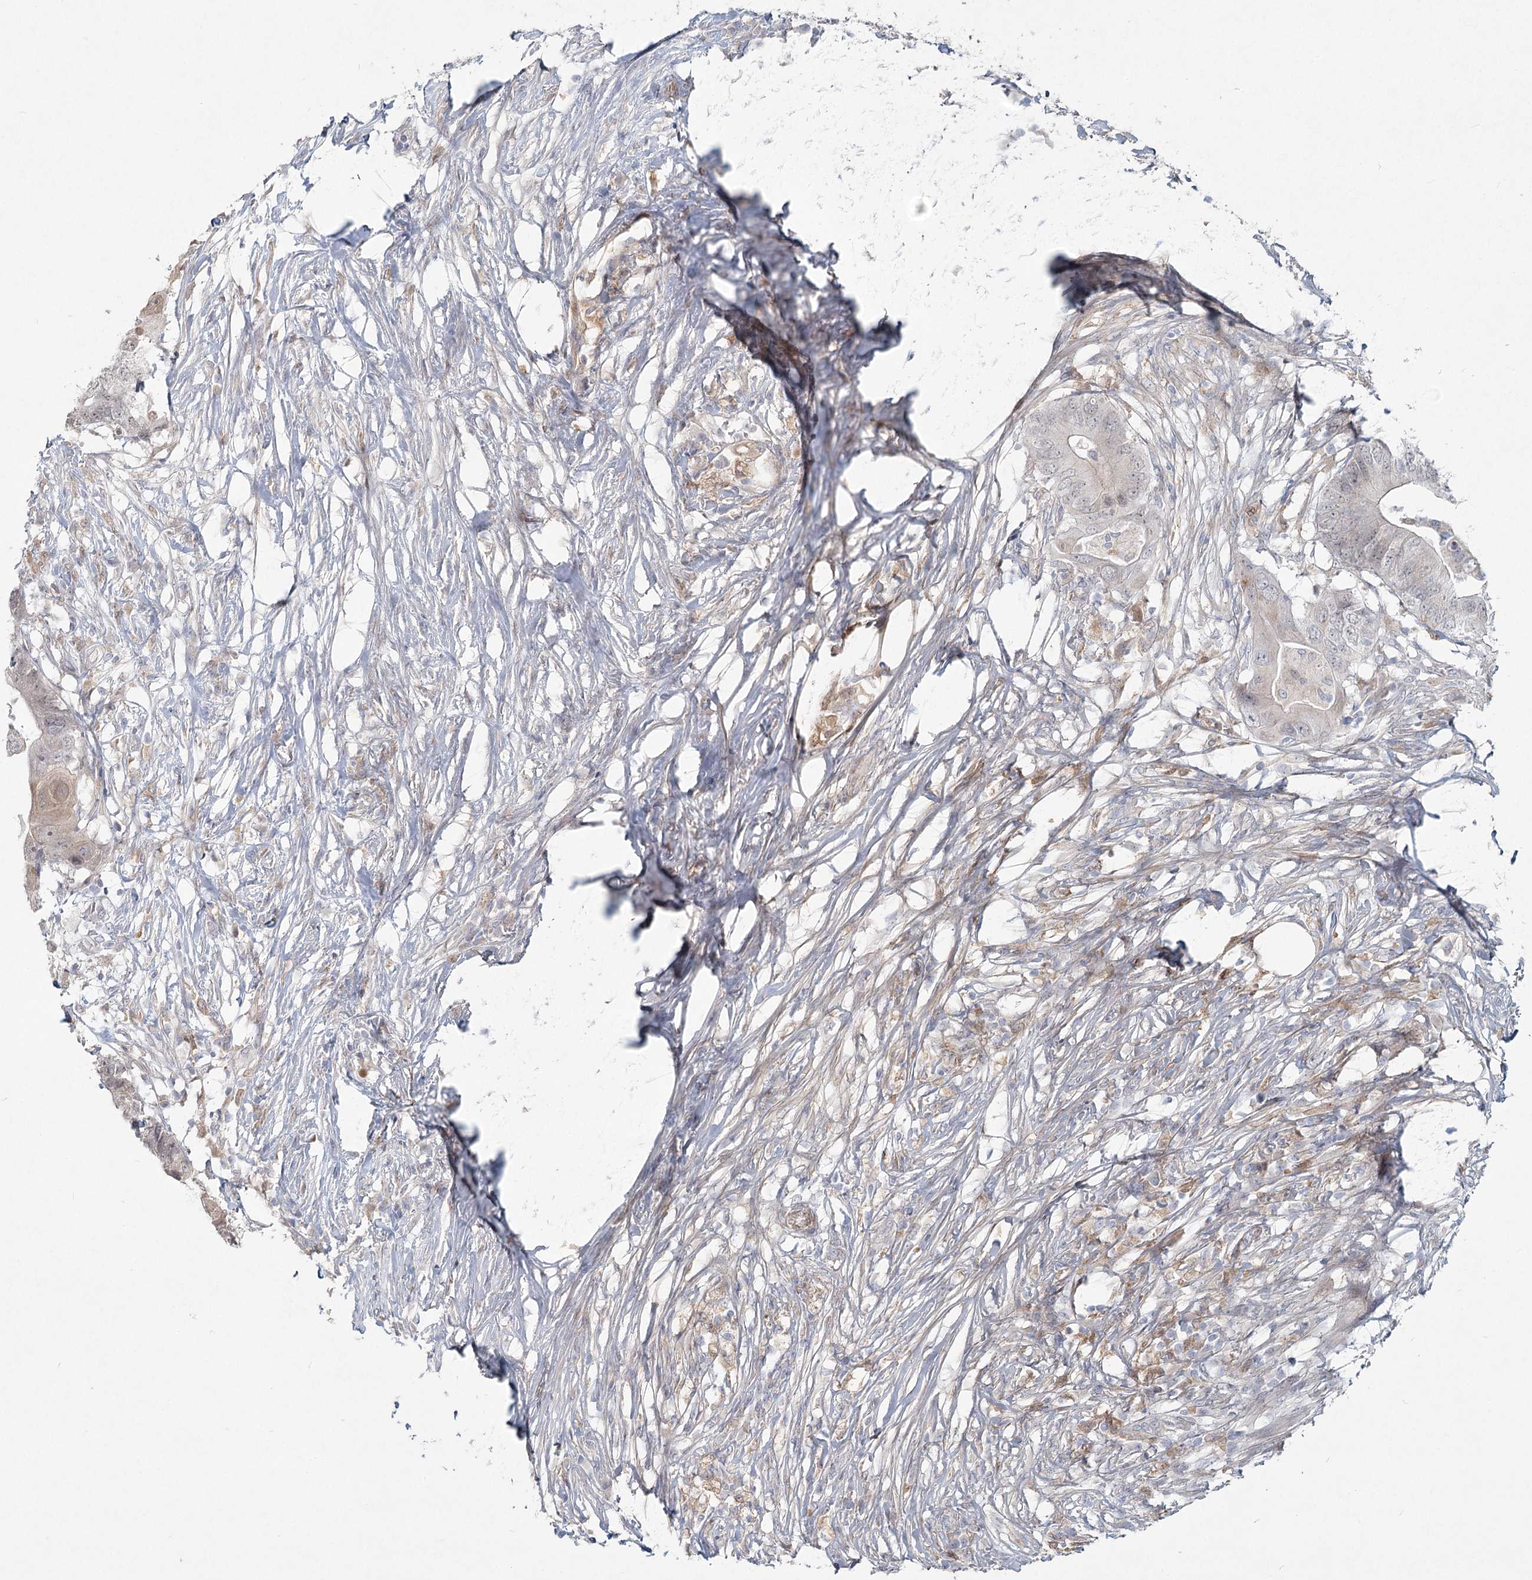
{"staining": {"intensity": "negative", "quantity": "none", "location": "none"}, "tissue": "colorectal cancer", "cell_type": "Tumor cells", "image_type": "cancer", "snomed": [{"axis": "morphology", "description": "Adenocarcinoma, NOS"}, {"axis": "topography", "description": "Colon"}], "caption": "A high-resolution micrograph shows immunohistochemistry (IHC) staining of colorectal cancer (adenocarcinoma), which demonstrates no significant positivity in tumor cells.", "gene": "LRP2BP", "patient": {"sex": "male", "age": 71}}